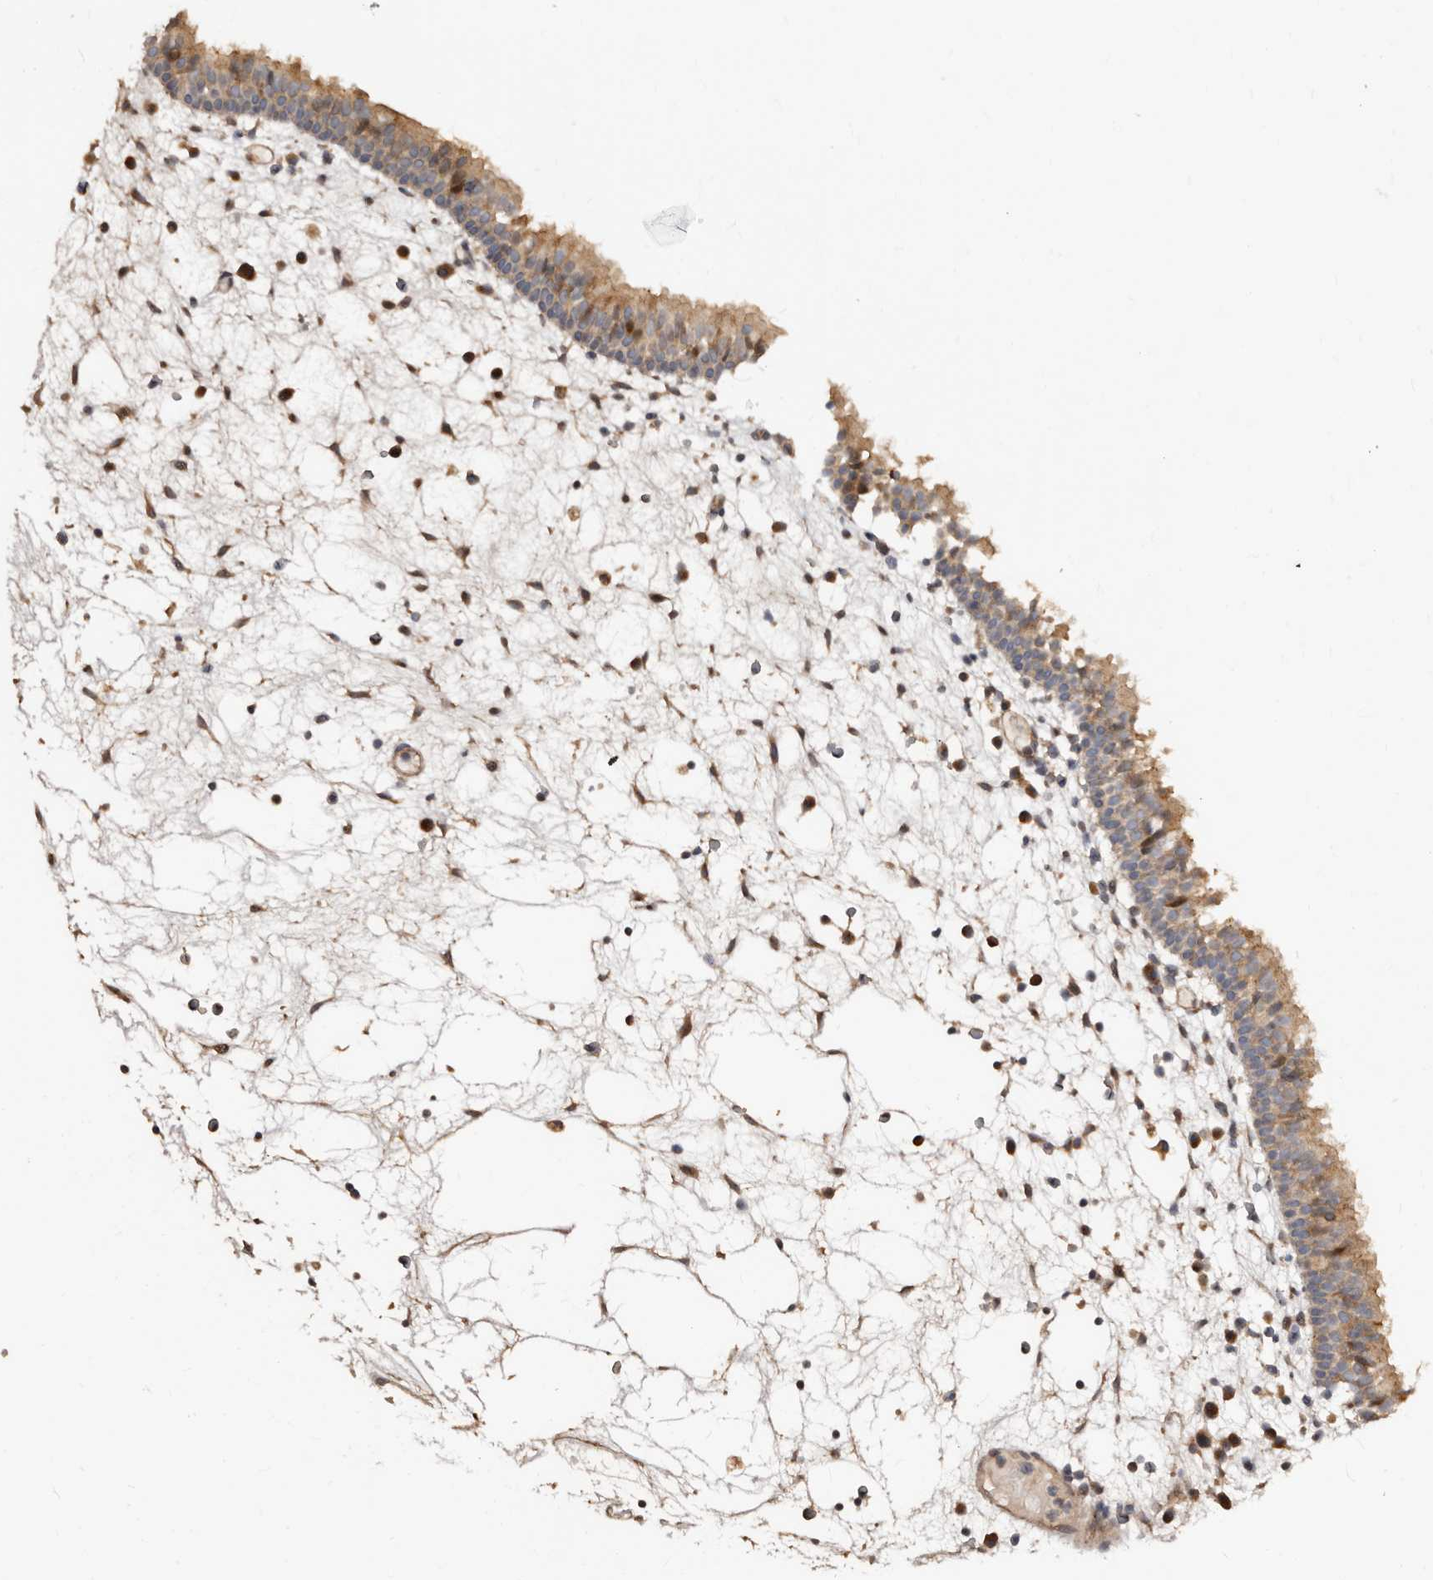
{"staining": {"intensity": "moderate", "quantity": ">75%", "location": "cytoplasmic/membranous"}, "tissue": "nasopharynx", "cell_type": "Respiratory epithelial cells", "image_type": "normal", "snomed": [{"axis": "morphology", "description": "Normal tissue, NOS"}, {"axis": "morphology", "description": "Inflammation, NOS"}, {"axis": "morphology", "description": "Malignant melanoma, Metastatic site"}, {"axis": "topography", "description": "Nasopharynx"}], "caption": "Moderate cytoplasmic/membranous protein staining is appreciated in approximately >75% of respiratory epithelial cells in nasopharynx. (Brightfield microscopy of DAB IHC at high magnification).", "gene": "APOL6", "patient": {"sex": "male", "age": 70}}